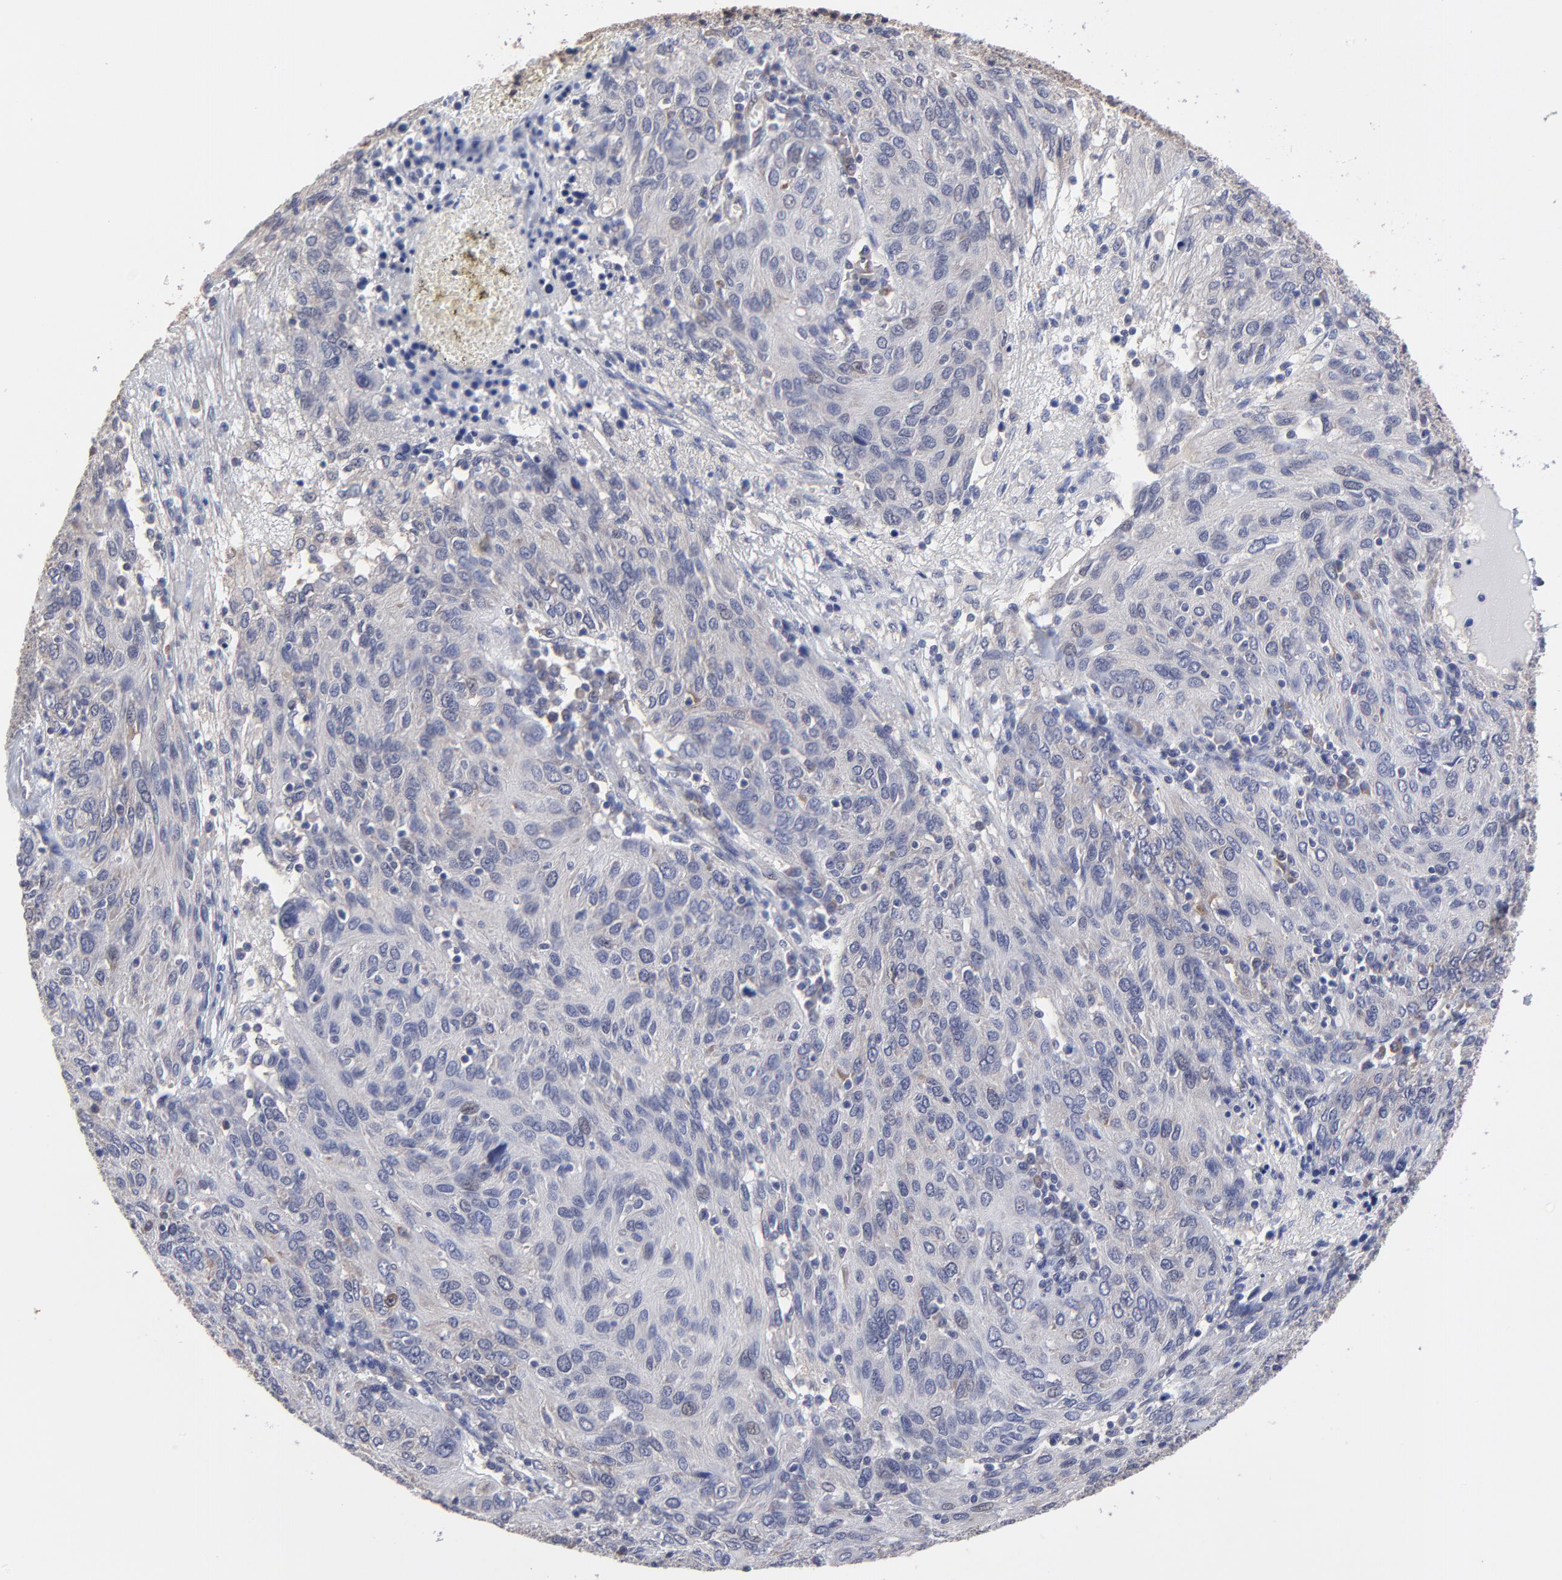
{"staining": {"intensity": "weak", "quantity": "<25%", "location": "cytoplasmic/membranous"}, "tissue": "ovarian cancer", "cell_type": "Tumor cells", "image_type": "cancer", "snomed": [{"axis": "morphology", "description": "Carcinoma, endometroid"}, {"axis": "topography", "description": "Ovary"}], "caption": "A micrograph of human ovarian cancer (endometroid carcinoma) is negative for staining in tumor cells. (Stains: DAB immunohistochemistry (IHC) with hematoxylin counter stain, Microscopy: brightfield microscopy at high magnification).", "gene": "CCT2", "patient": {"sex": "female", "age": 50}}